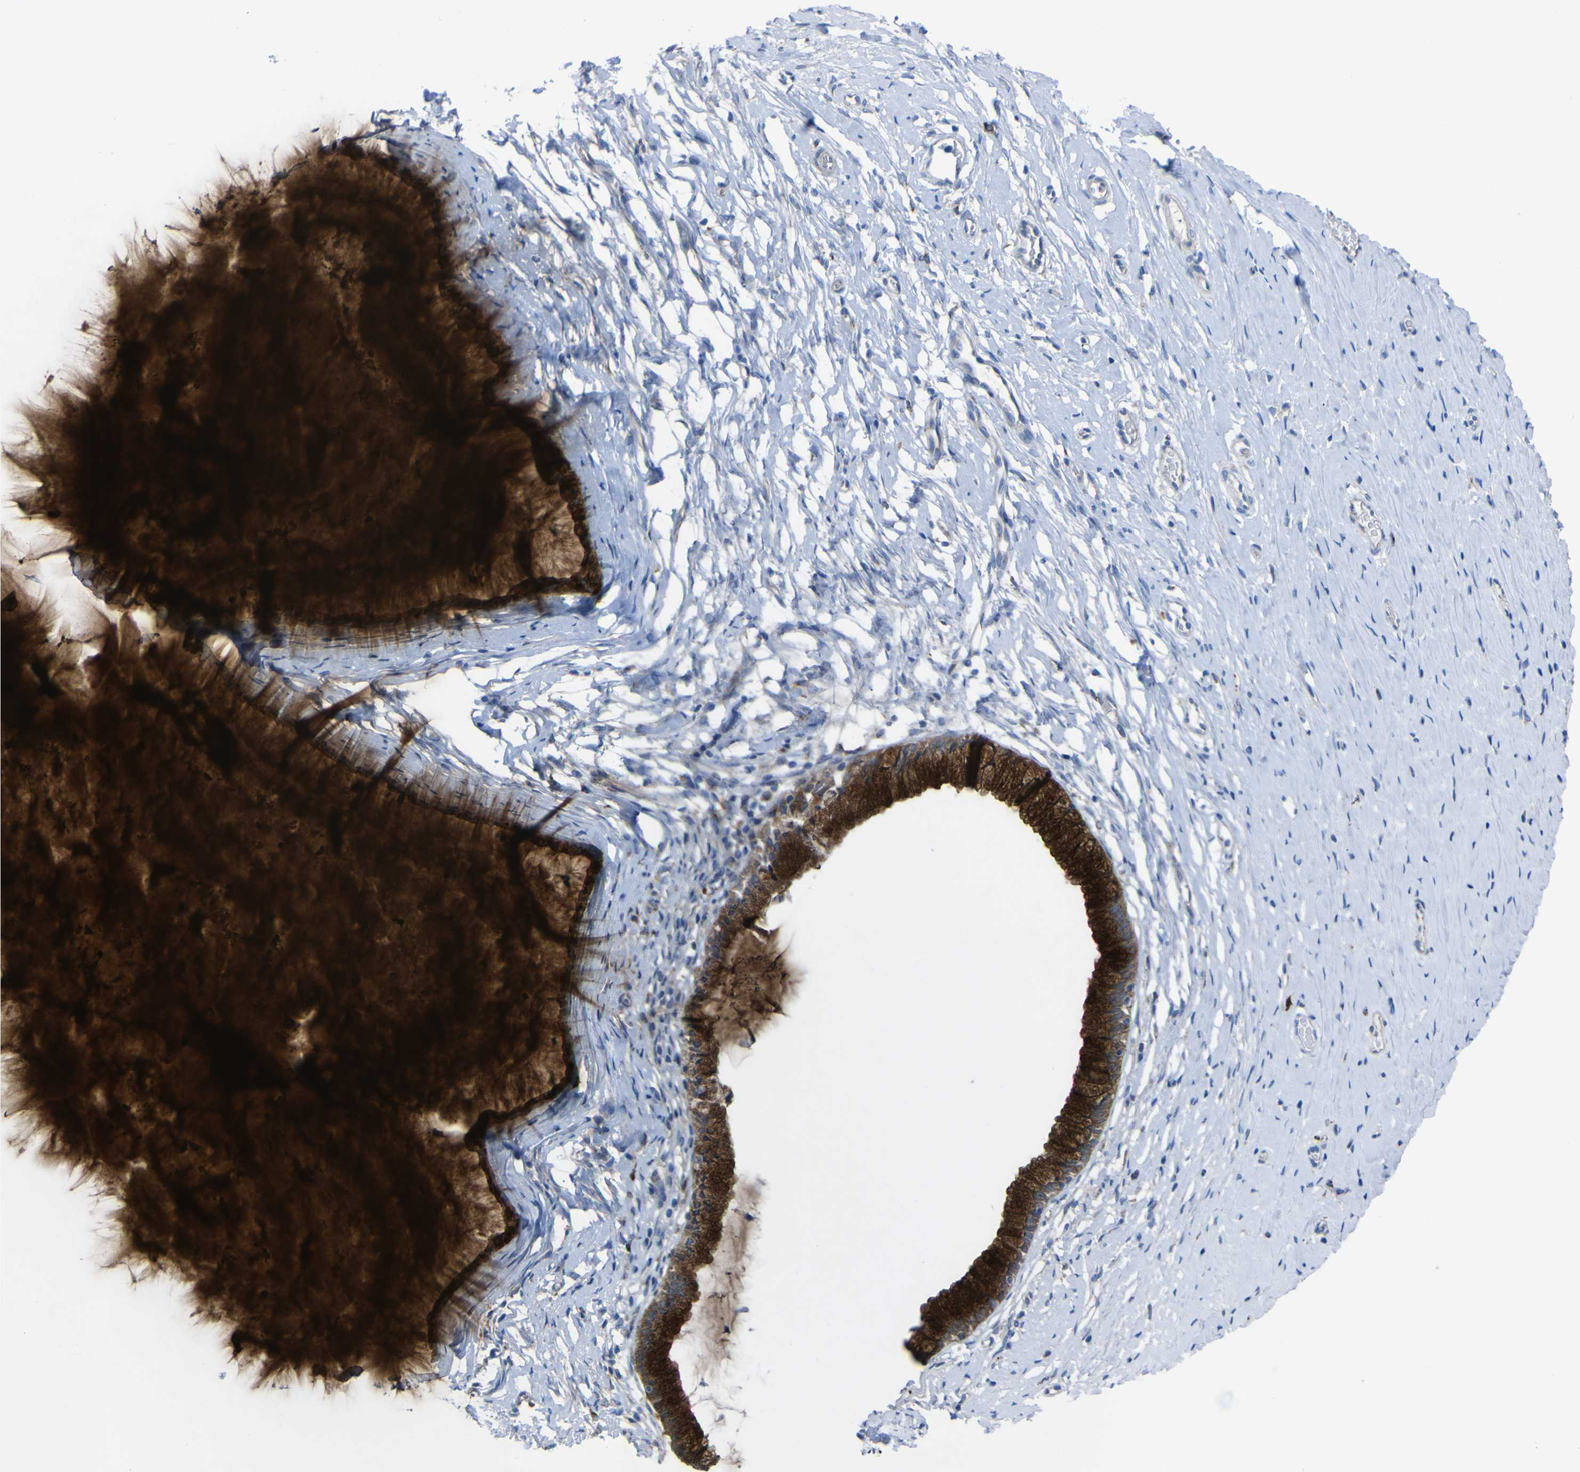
{"staining": {"intensity": "strong", "quantity": ">75%", "location": "cytoplasmic/membranous"}, "tissue": "cervix", "cell_type": "Glandular cells", "image_type": "normal", "snomed": [{"axis": "morphology", "description": "Normal tissue, NOS"}, {"axis": "topography", "description": "Cervix"}], "caption": "Immunohistochemistry staining of unremarkable cervix, which shows high levels of strong cytoplasmic/membranous staining in approximately >75% of glandular cells indicating strong cytoplasmic/membranous protein positivity. The staining was performed using DAB (3,3'-diaminobenzidine) (brown) for protein detection and nuclei were counterstained in hematoxylin (blue).", "gene": "CST3", "patient": {"sex": "female", "age": 39}}